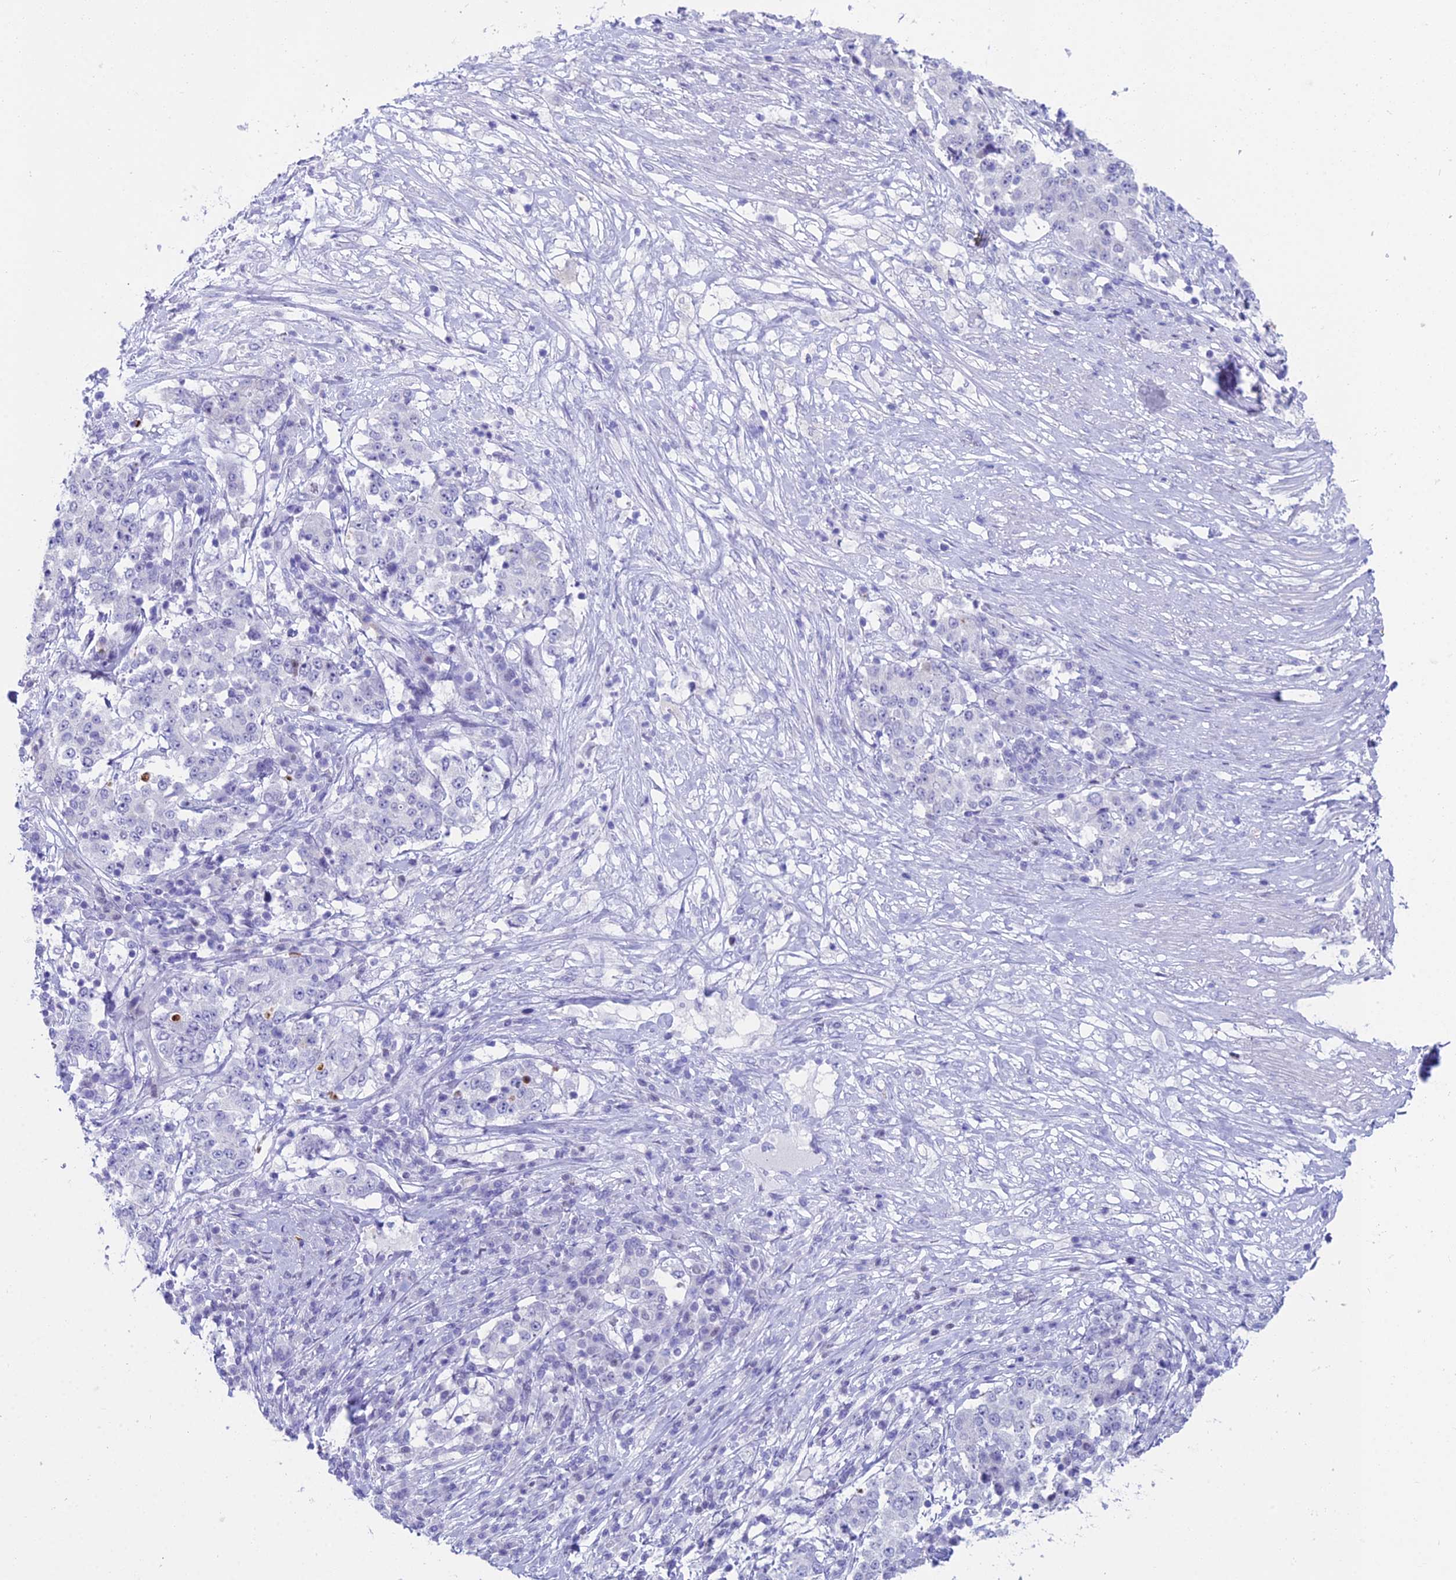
{"staining": {"intensity": "negative", "quantity": "none", "location": "none"}, "tissue": "stomach cancer", "cell_type": "Tumor cells", "image_type": "cancer", "snomed": [{"axis": "morphology", "description": "Adenocarcinoma, NOS"}, {"axis": "topography", "description": "Stomach"}], "caption": "Stomach cancer stained for a protein using immunohistochemistry demonstrates no expression tumor cells.", "gene": "CC2D2A", "patient": {"sex": "male", "age": 59}}